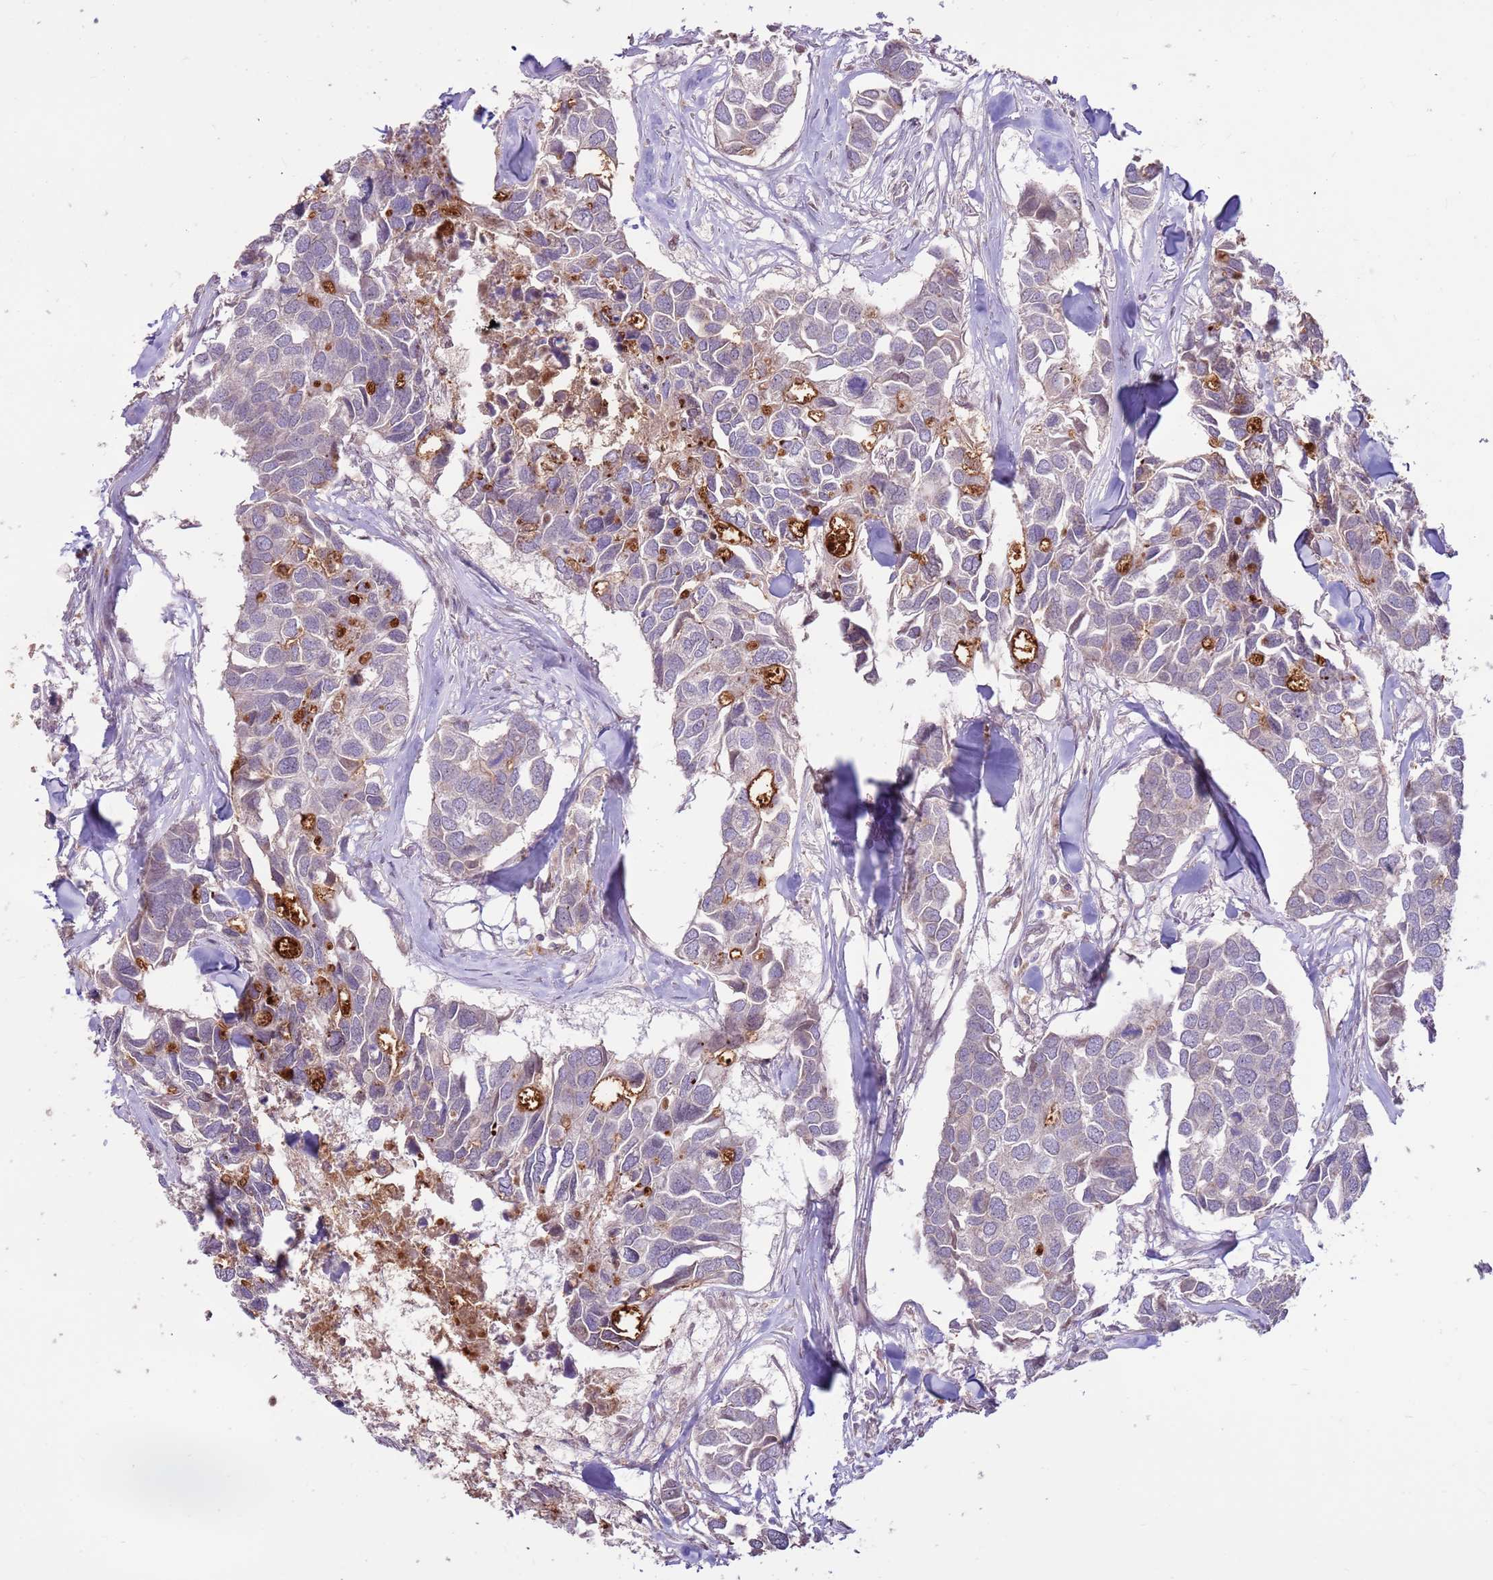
{"staining": {"intensity": "moderate", "quantity": "<25%", "location": "cytoplasmic/membranous"}, "tissue": "breast cancer", "cell_type": "Tumor cells", "image_type": "cancer", "snomed": [{"axis": "morphology", "description": "Duct carcinoma"}, {"axis": "topography", "description": "Breast"}], "caption": "Immunohistochemical staining of human breast cancer (invasive ductal carcinoma) displays low levels of moderate cytoplasmic/membranous expression in approximately <25% of tumor cells.", "gene": "LGI4", "patient": {"sex": "female", "age": 83}}